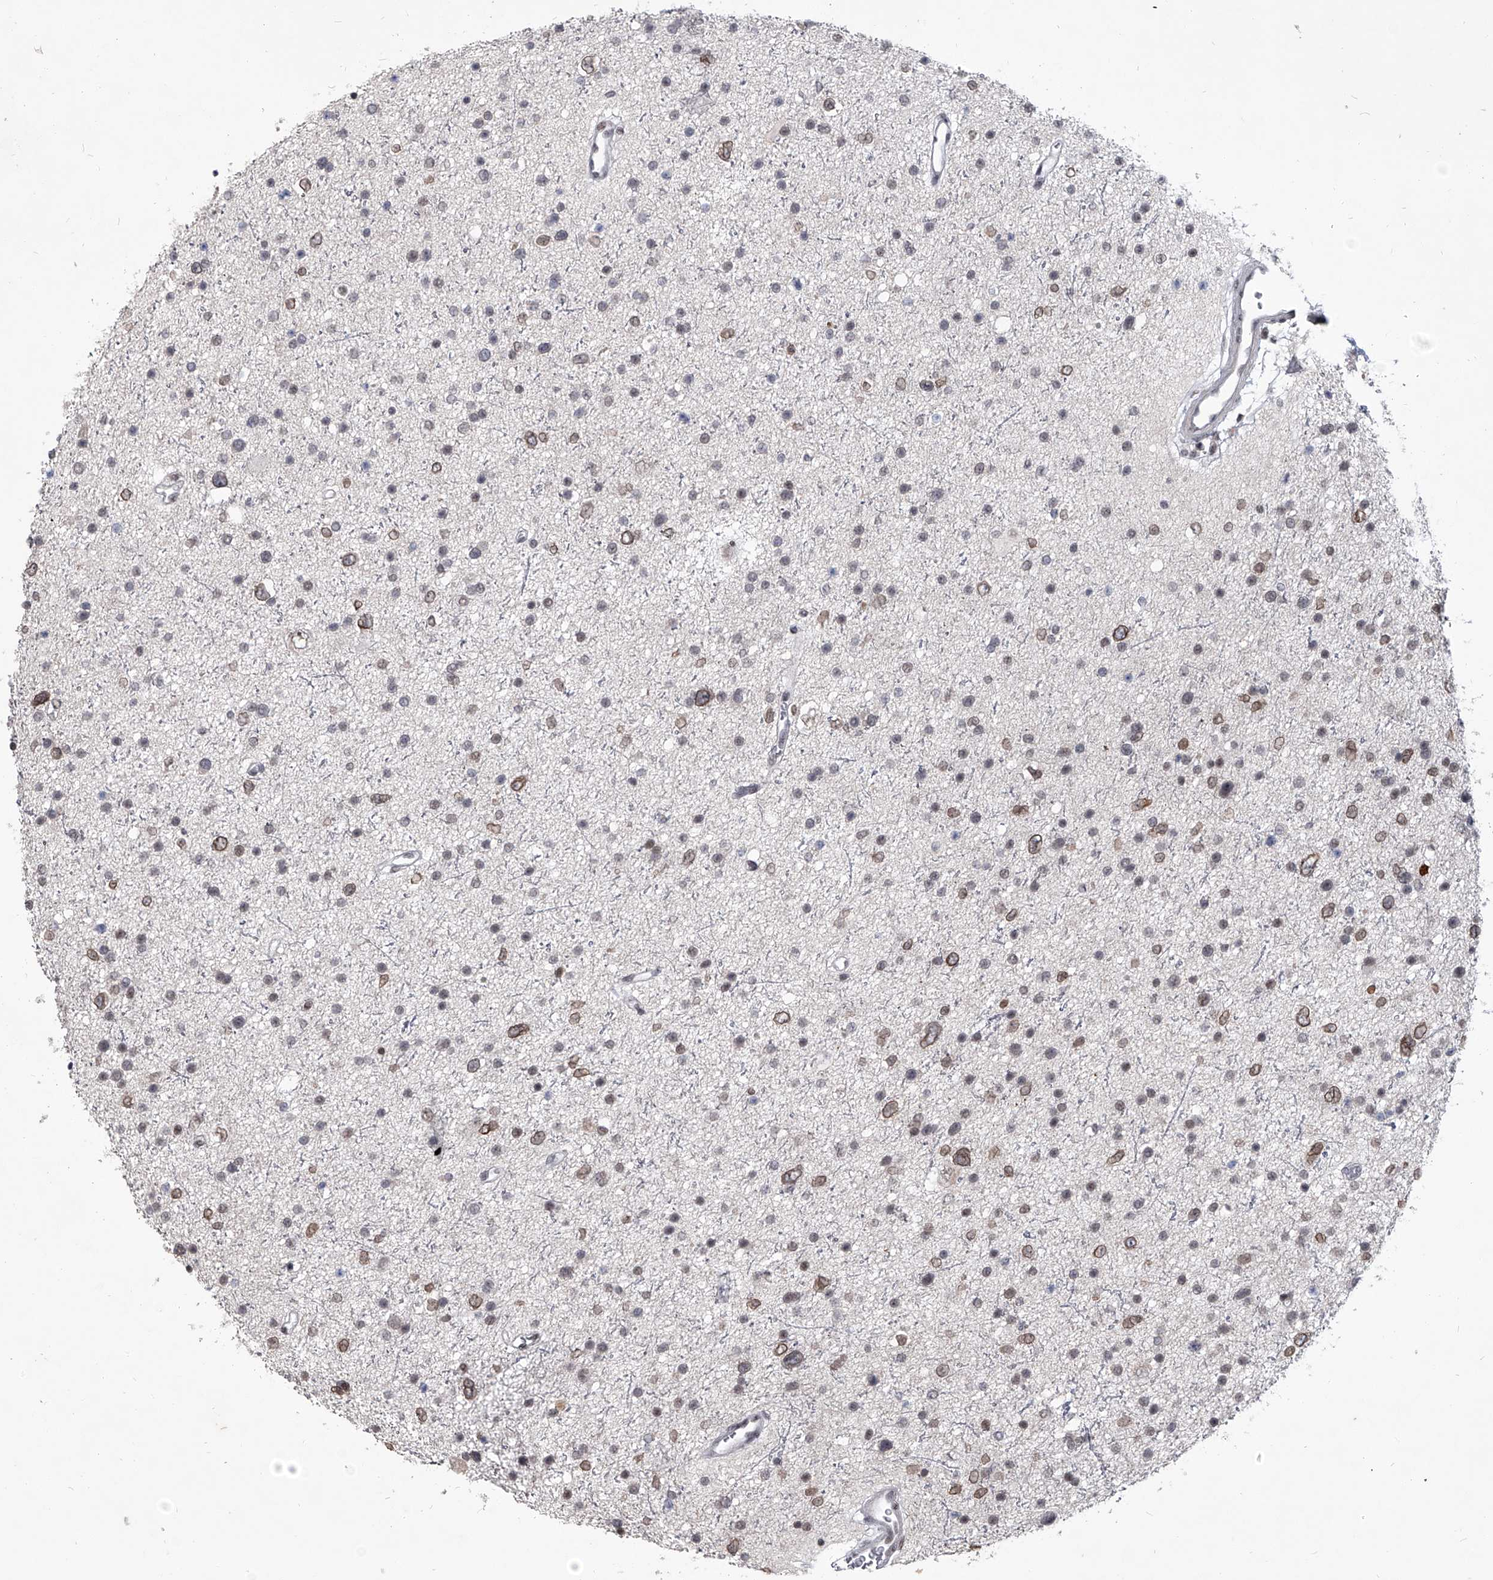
{"staining": {"intensity": "moderate", "quantity": "<25%", "location": "nuclear"}, "tissue": "glioma", "cell_type": "Tumor cells", "image_type": "cancer", "snomed": [{"axis": "morphology", "description": "Glioma, malignant, Low grade"}, {"axis": "topography", "description": "Brain"}], "caption": "An image of glioma stained for a protein shows moderate nuclear brown staining in tumor cells. Using DAB (3,3'-diaminobenzidine) (brown) and hematoxylin (blue) stains, captured at high magnification using brightfield microscopy.", "gene": "PPIL4", "patient": {"sex": "female", "age": 37}}